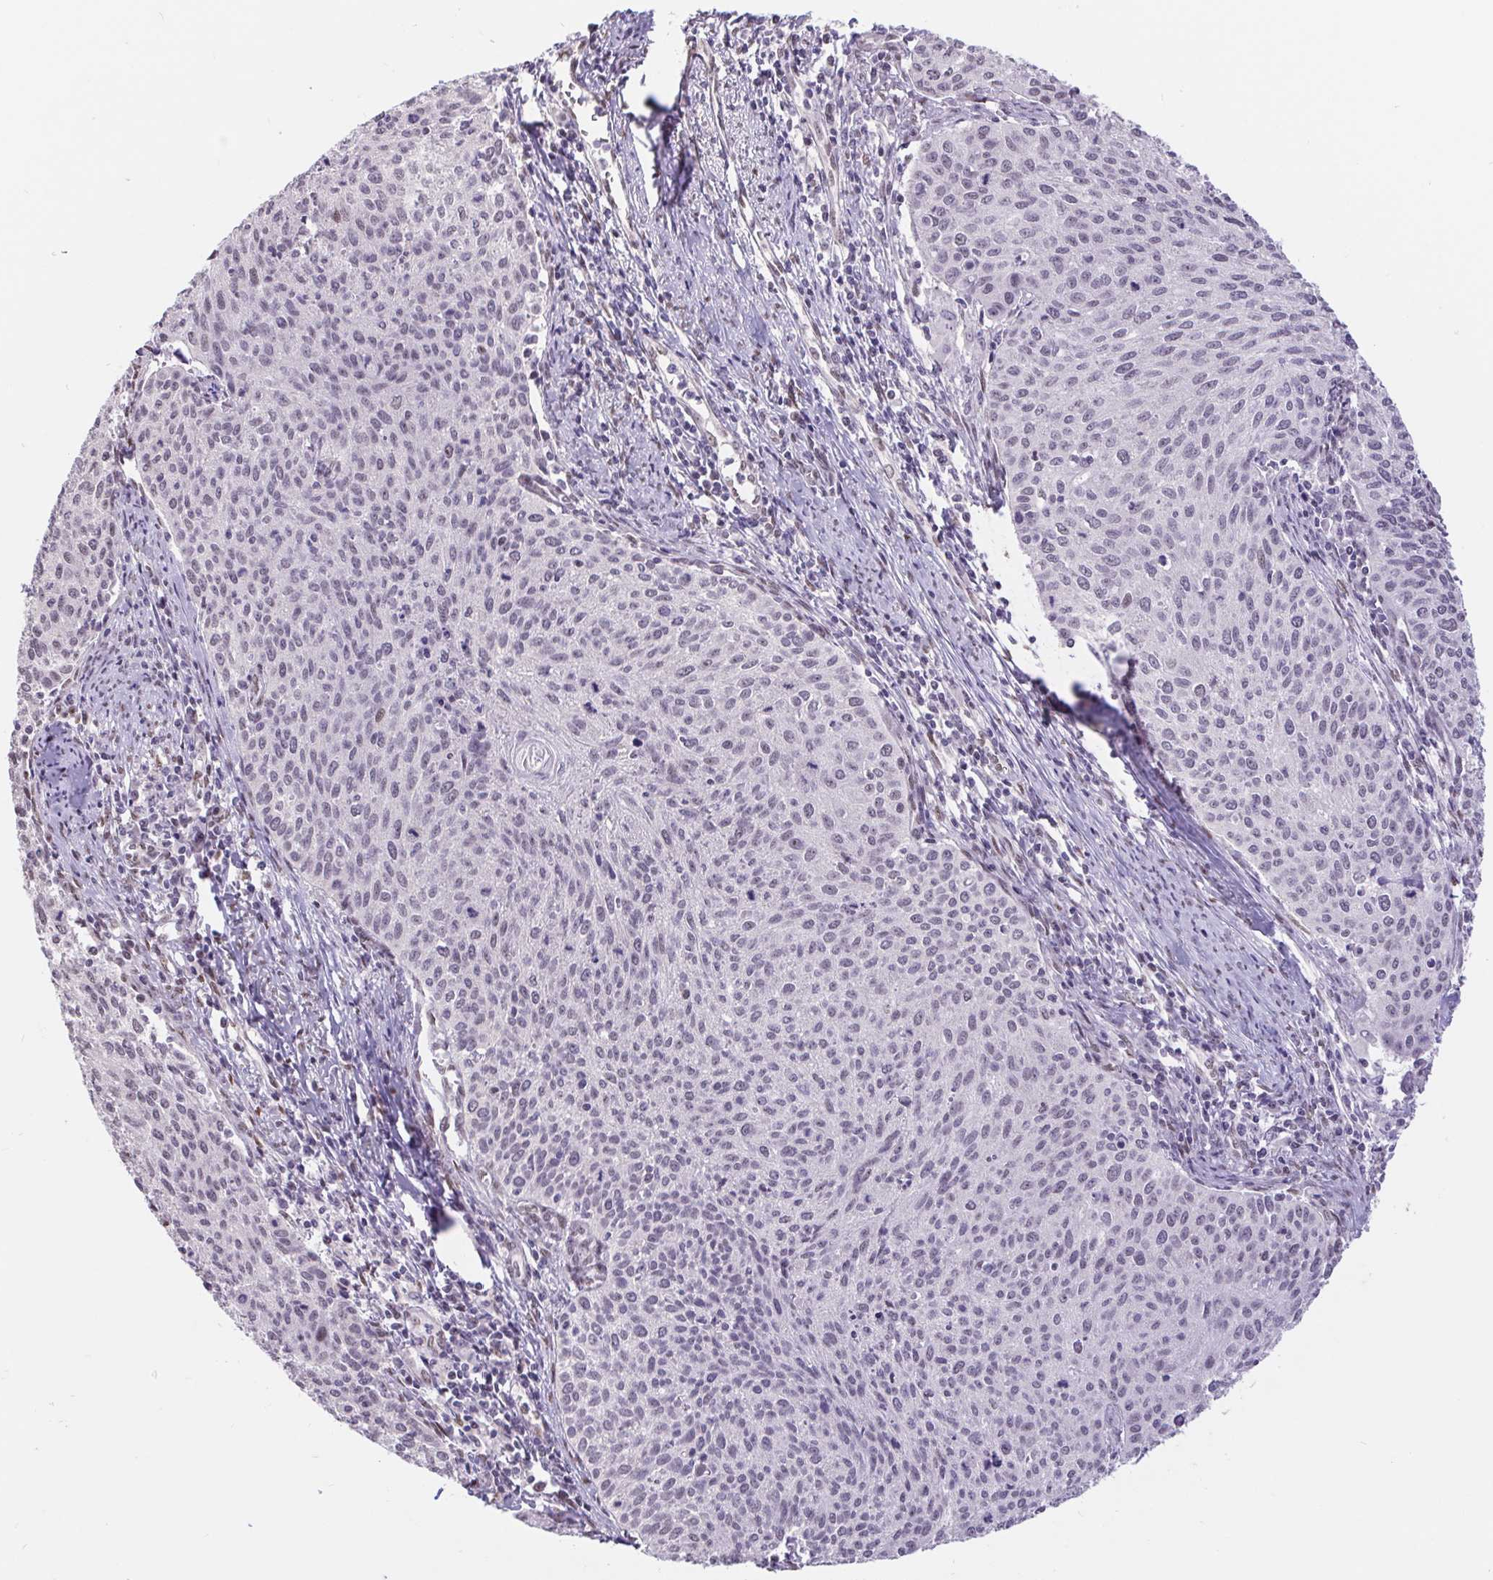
{"staining": {"intensity": "negative", "quantity": "none", "location": "none"}, "tissue": "cervical cancer", "cell_type": "Tumor cells", "image_type": "cancer", "snomed": [{"axis": "morphology", "description": "Squamous cell carcinoma, NOS"}, {"axis": "topography", "description": "Cervix"}], "caption": "Protein analysis of cervical squamous cell carcinoma displays no significant expression in tumor cells. (DAB IHC, high magnification).", "gene": "CAND1", "patient": {"sex": "female", "age": 38}}